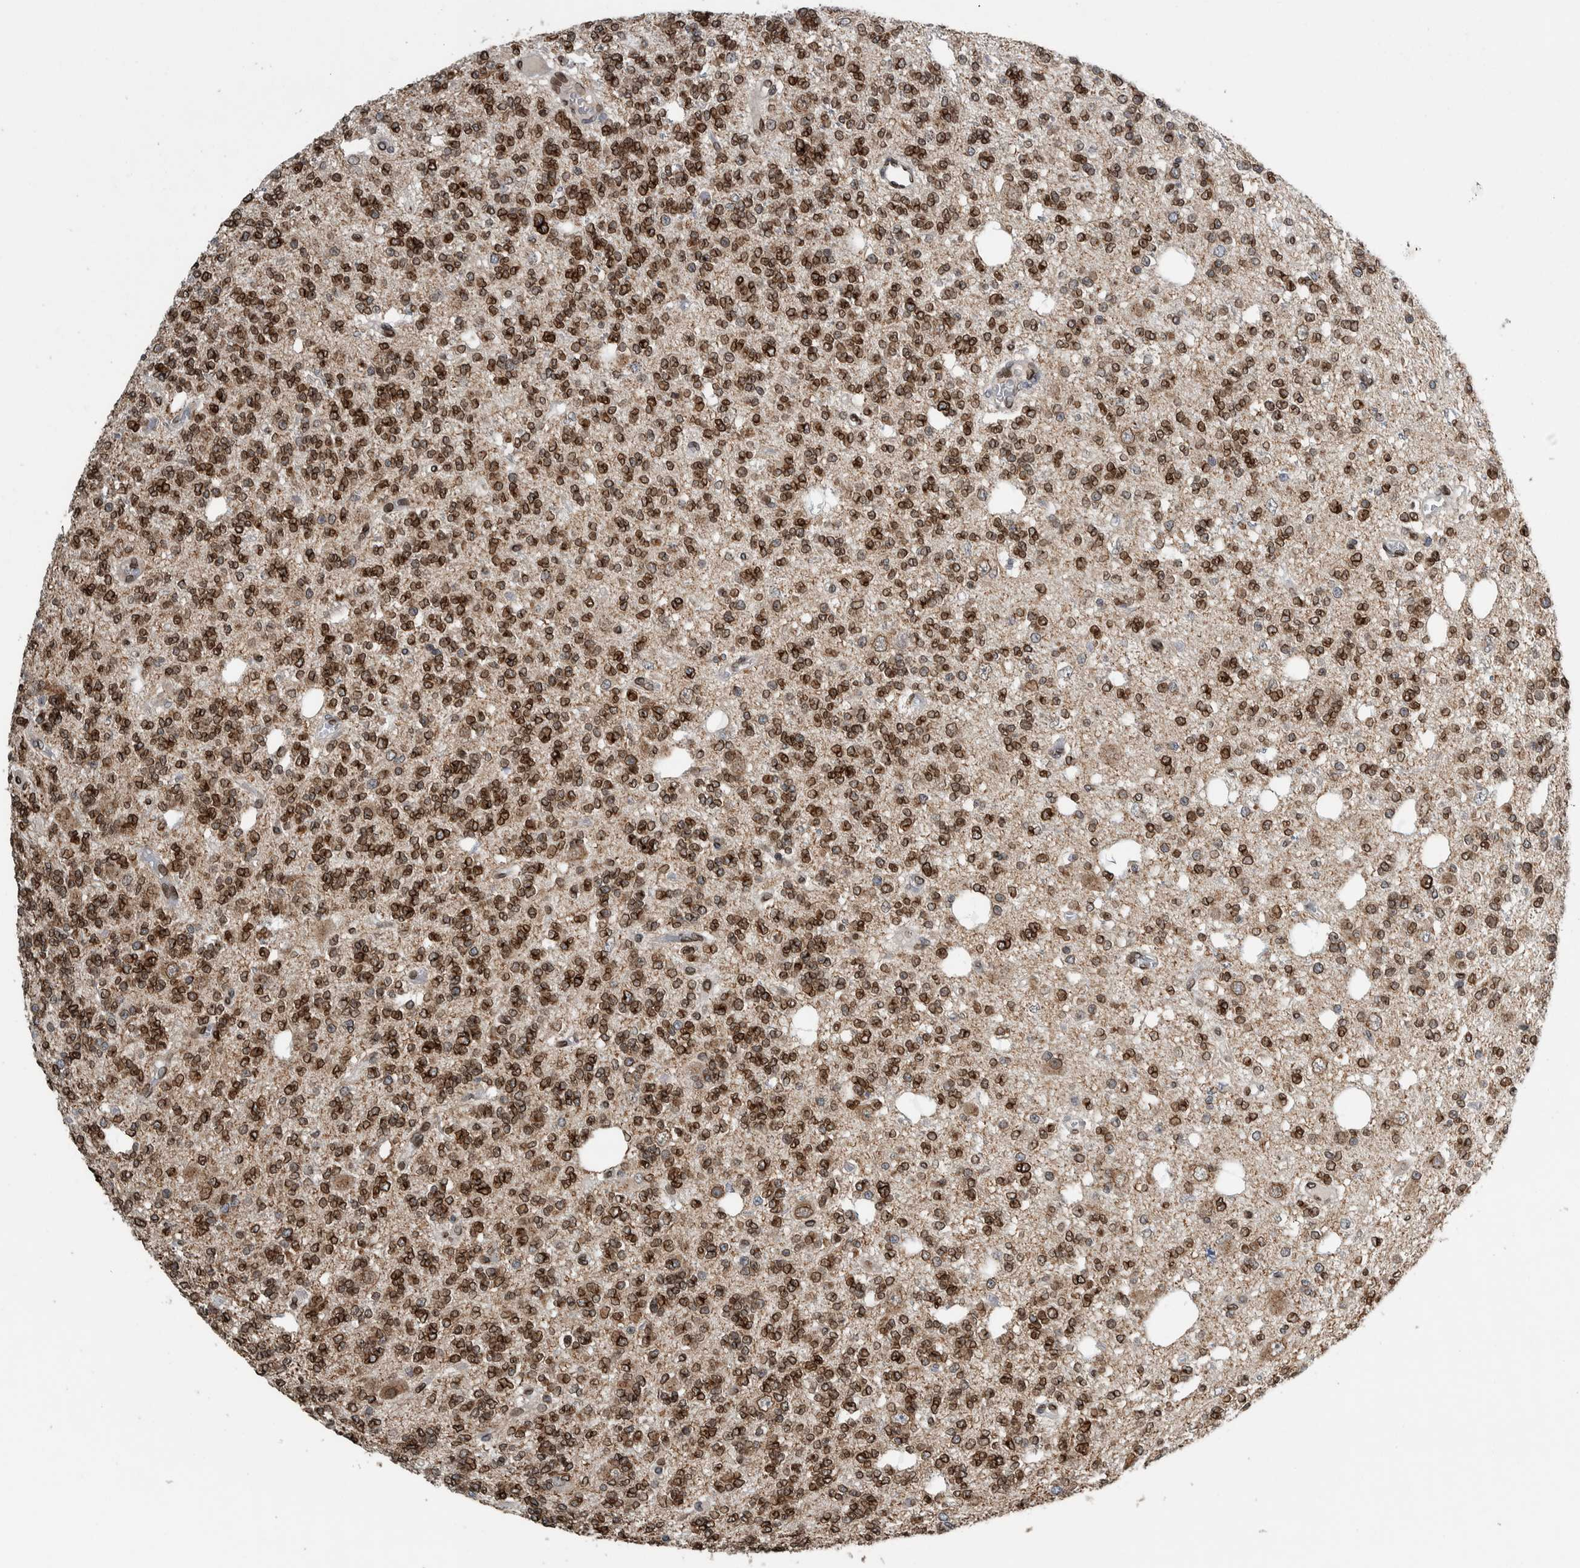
{"staining": {"intensity": "strong", "quantity": ">75%", "location": "cytoplasmic/membranous,nuclear"}, "tissue": "glioma", "cell_type": "Tumor cells", "image_type": "cancer", "snomed": [{"axis": "morphology", "description": "Glioma, malignant, Low grade"}, {"axis": "topography", "description": "Brain"}], "caption": "There is high levels of strong cytoplasmic/membranous and nuclear positivity in tumor cells of malignant glioma (low-grade), as demonstrated by immunohistochemical staining (brown color).", "gene": "FAM135B", "patient": {"sex": "male", "age": 38}}